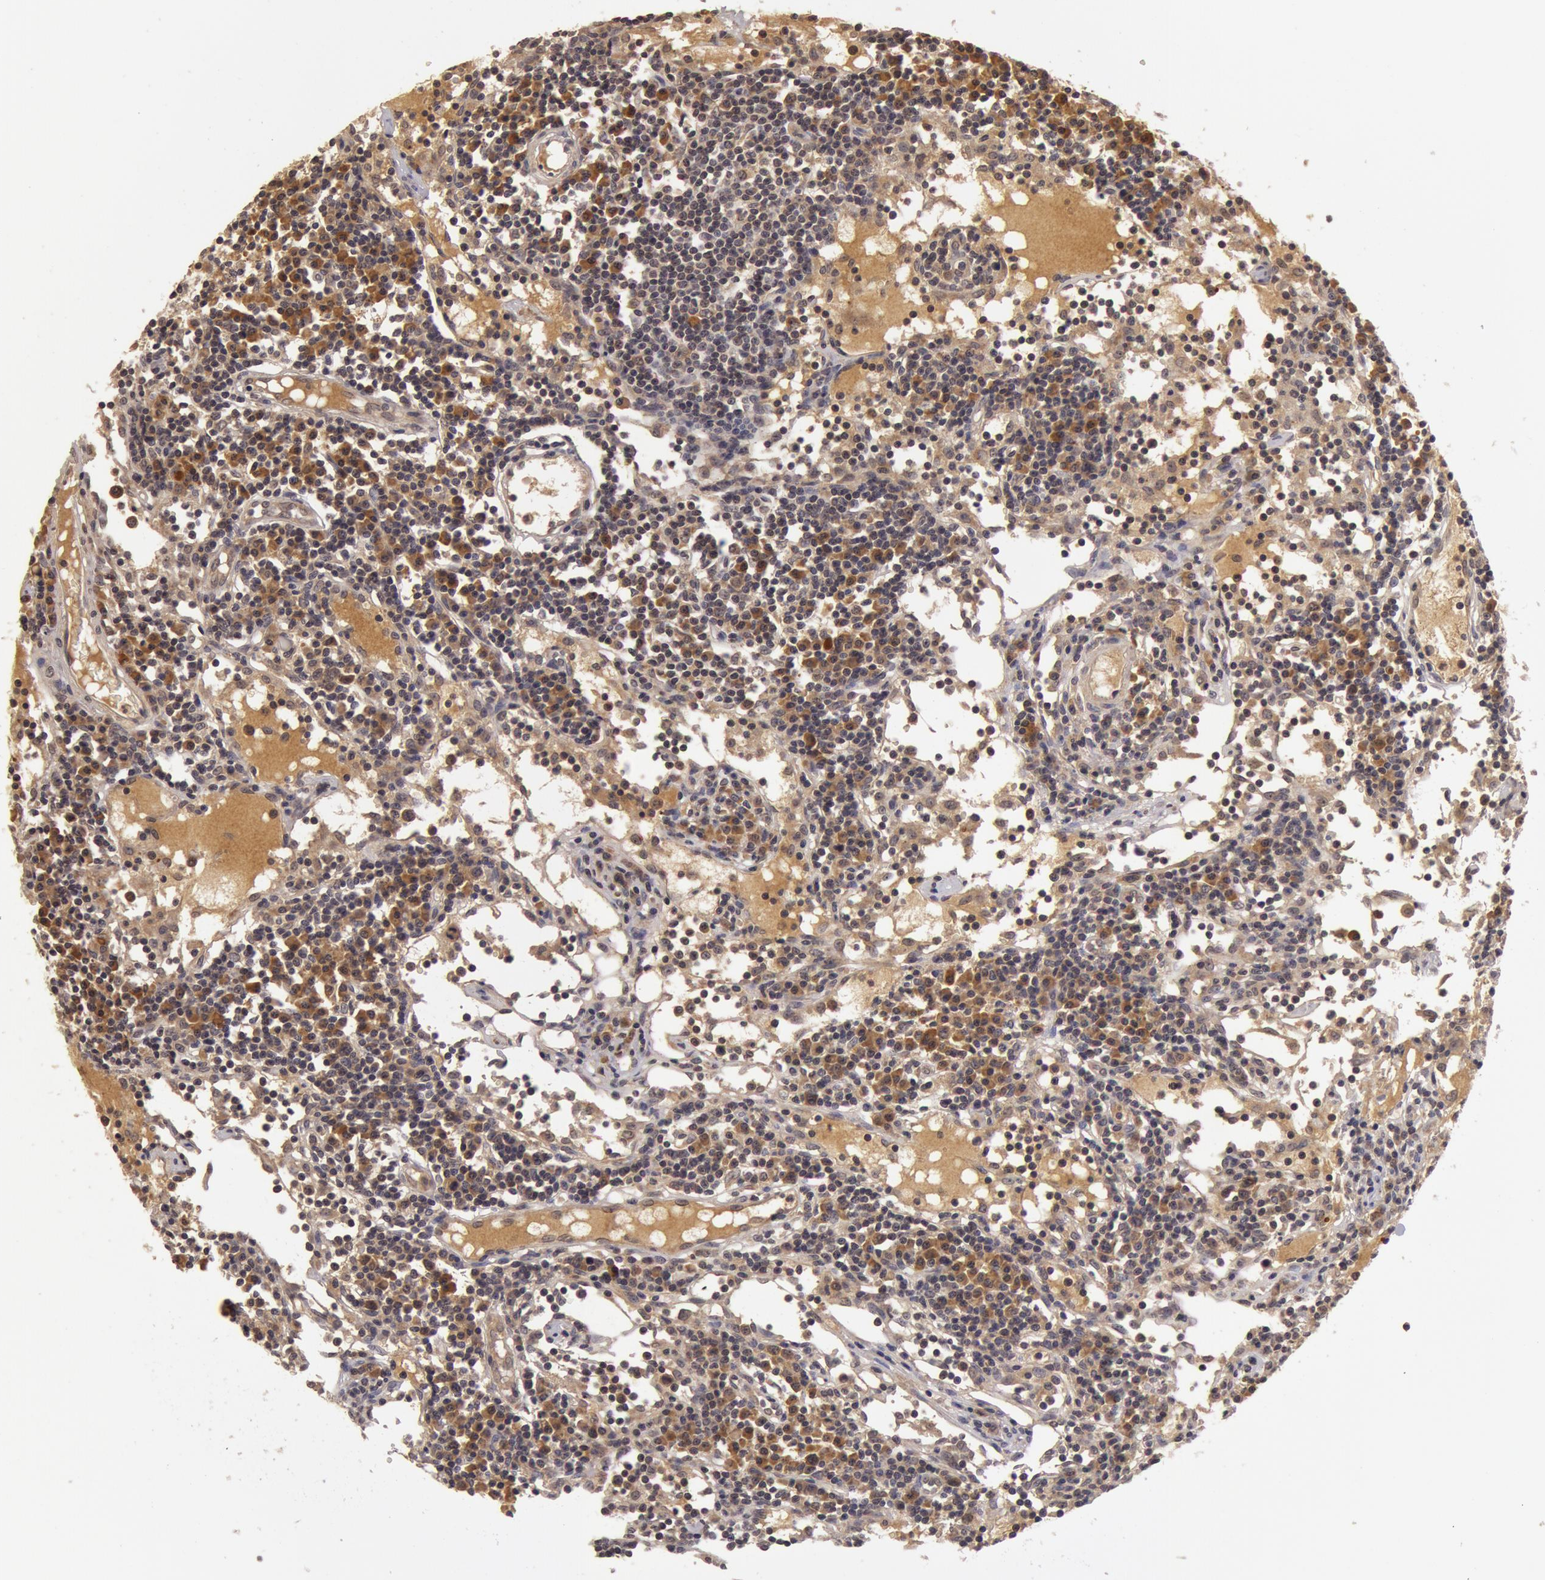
{"staining": {"intensity": "moderate", "quantity": "<25%", "location": "cytoplasmic/membranous"}, "tissue": "lymph node", "cell_type": "Germinal center cells", "image_type": "normal", "snomed": [{"axis": "morphology", "description": "Normal tissue, NOS"}, {"axis": "topography", "description": "Lymph node"}], "caption": "Moderate cytoplasmic/membranous expression for a protein is appreciated in about <25% of germinal center cells of normal lymph node using immunohistochemistry.", "gene": "BCHE", "patient": {"sex": "female", "age": 55}}